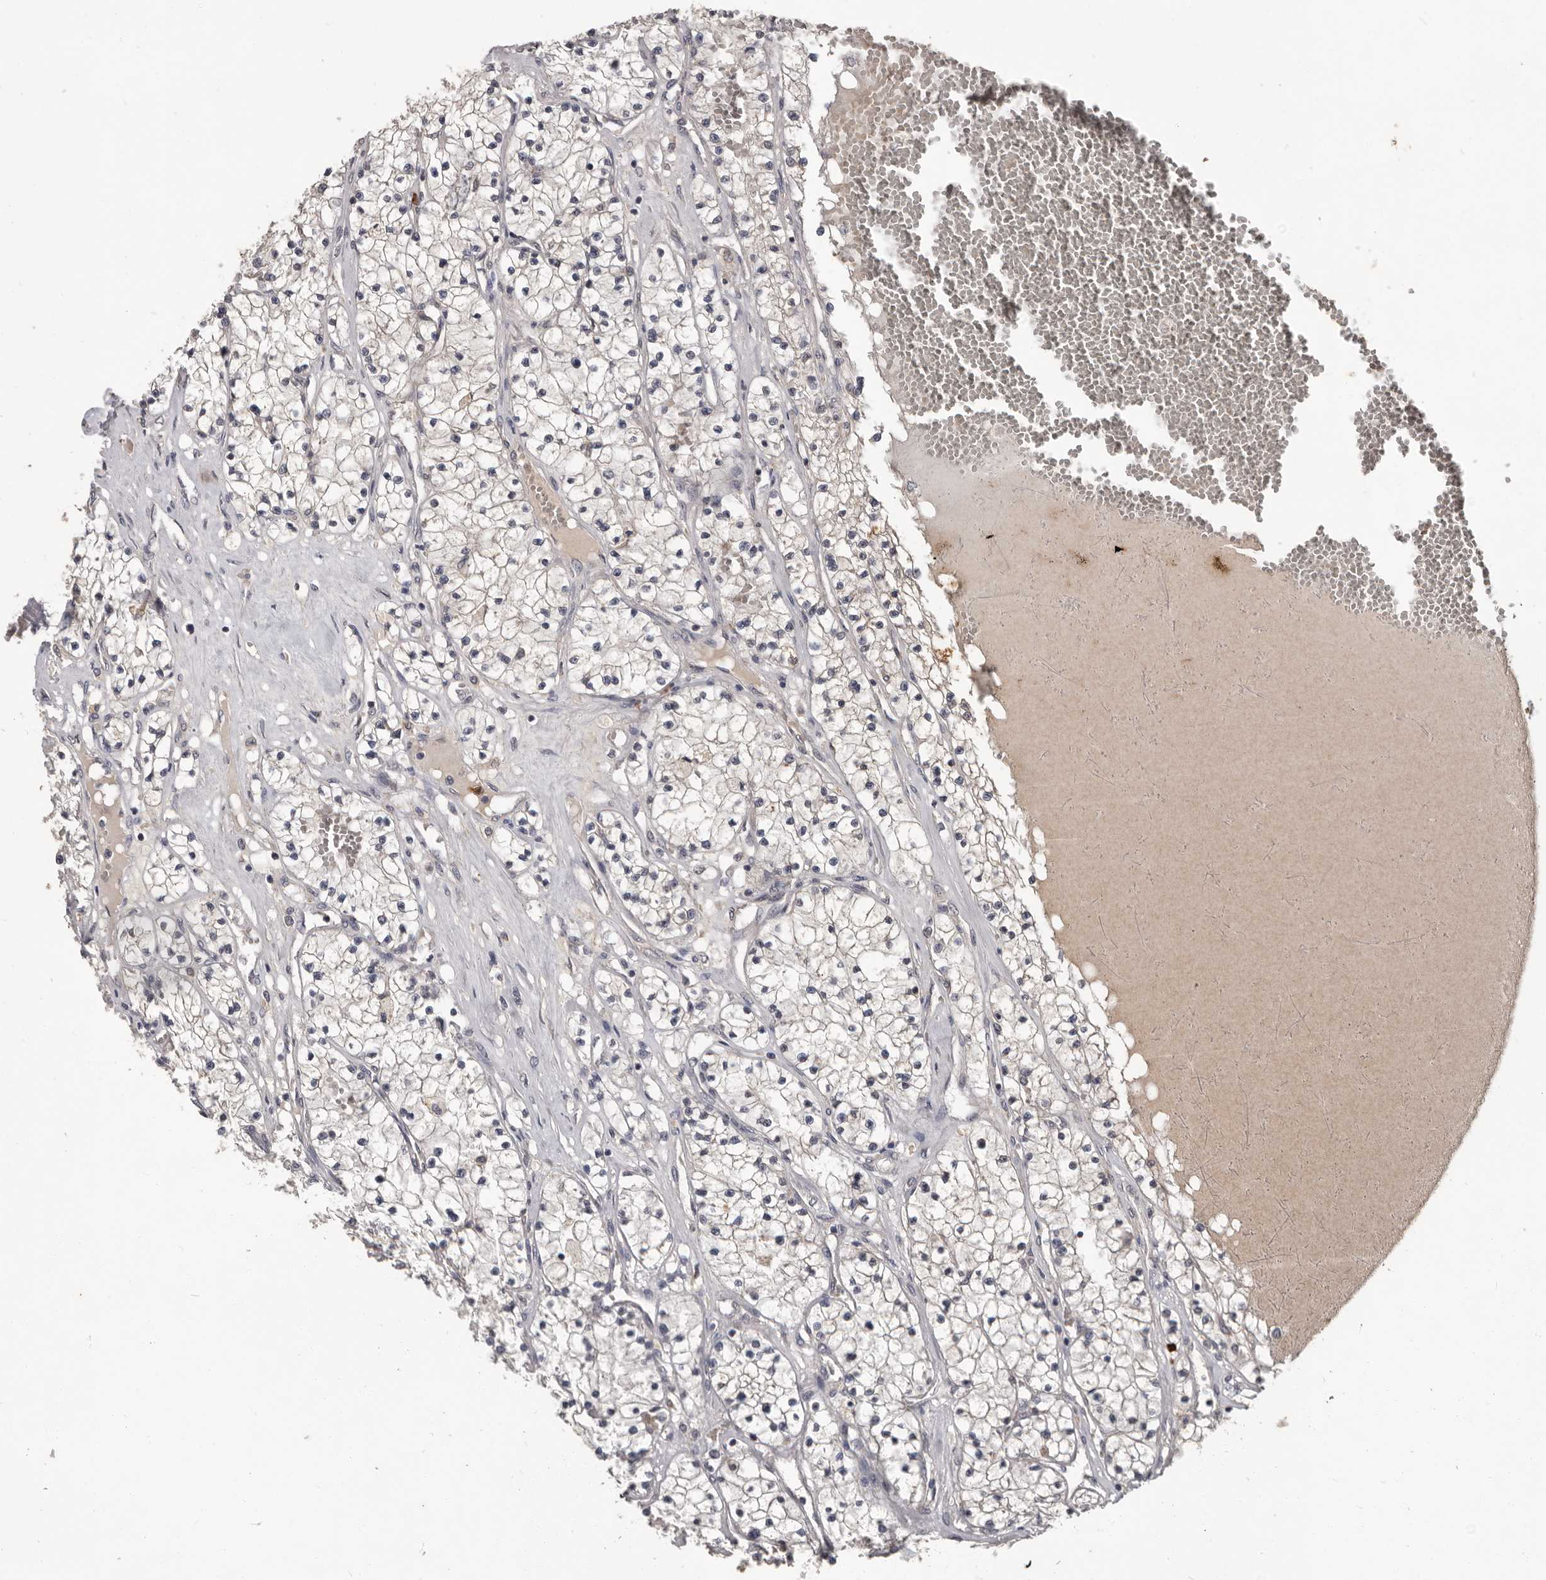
{"staining": {"intensity": "negative", "quantity": "none", "location": "none"}, "tissue": "renal cancer", "cell_type": "Tumor cells", "image_type": "cancer", "snomed": [{"axis": "morphology", "description": "Normal tissue, NOS"}, {"axis": "morphology", "description": "Adenocarcinoma, NOS"}, {"axis": "topography", "description": "Kidney"}], "caption": "Protein analysis of renal cancer (adenocarcinoma) exhibits no significant expression in tumor cells. Brightfield microscopy of immunohistochemistry stained with DAB (3,3'-diaminobenzidine) (brown) and hematoxylin (blue), captured at high magnification.", "gene": "MTF1", "patient": {"sex": "male", "age": 68}}